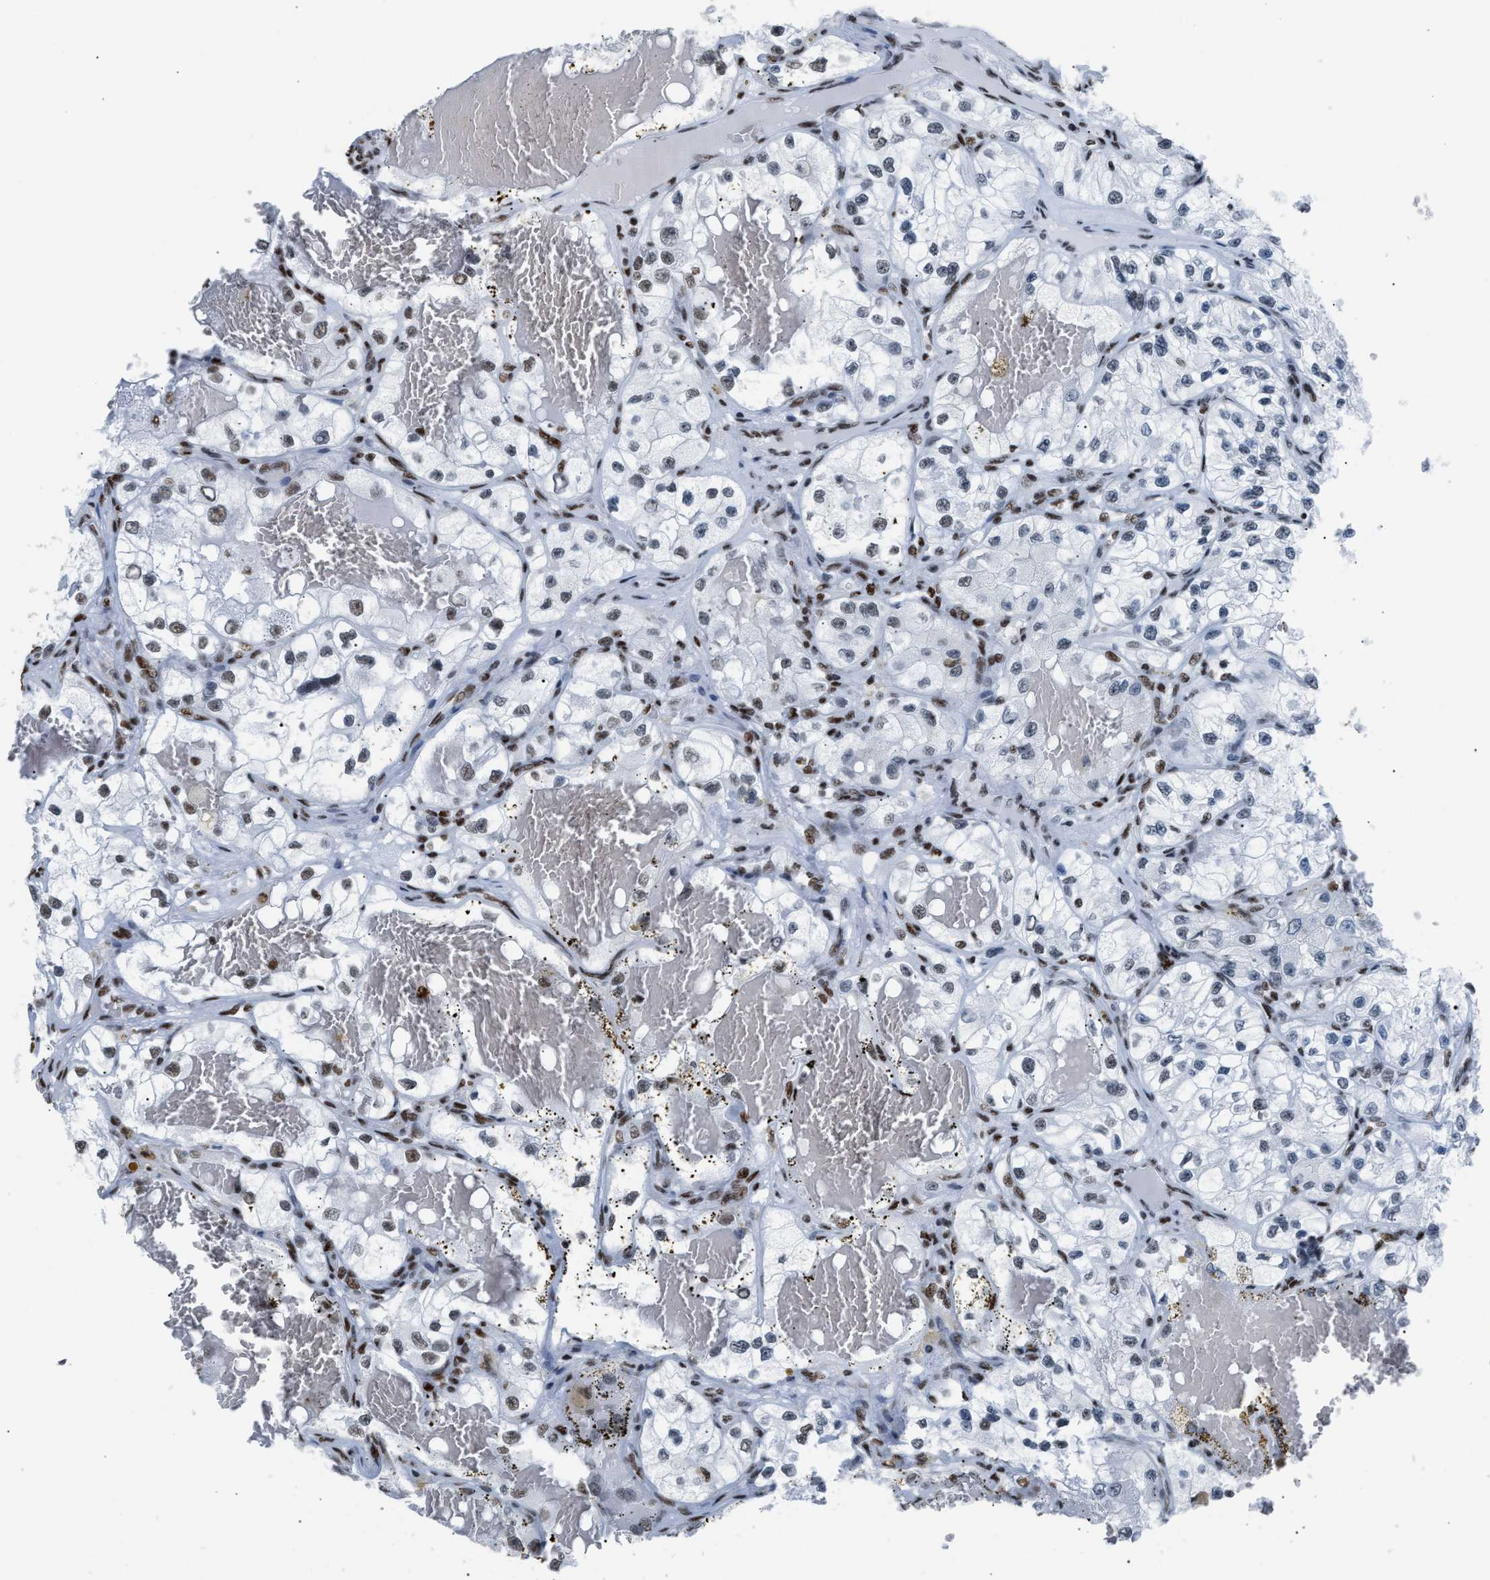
{"staining": {"intensity": "weak", "quantity": "<25%", "location": "nuclear"}, "tissue": "renal cancer", "cell_type": "Tumor cells", "image_type": "cancer", "snomed": [{"axis": "morphology", "description": "Adenocarcinoma, NOS"}, {"axis": "topography", "description": "Kidney"}], "caption": "High power microscopy histopathology image of an immunohistochemistry micrograph of renal cancer, revealing no significant expression in tumor cells. (Brightfield microscopy of DAB immunohistochemistry (IHC) at high magnification).", "gene": "CCAR2", "patient": {"sex": "female", "age": 57}}